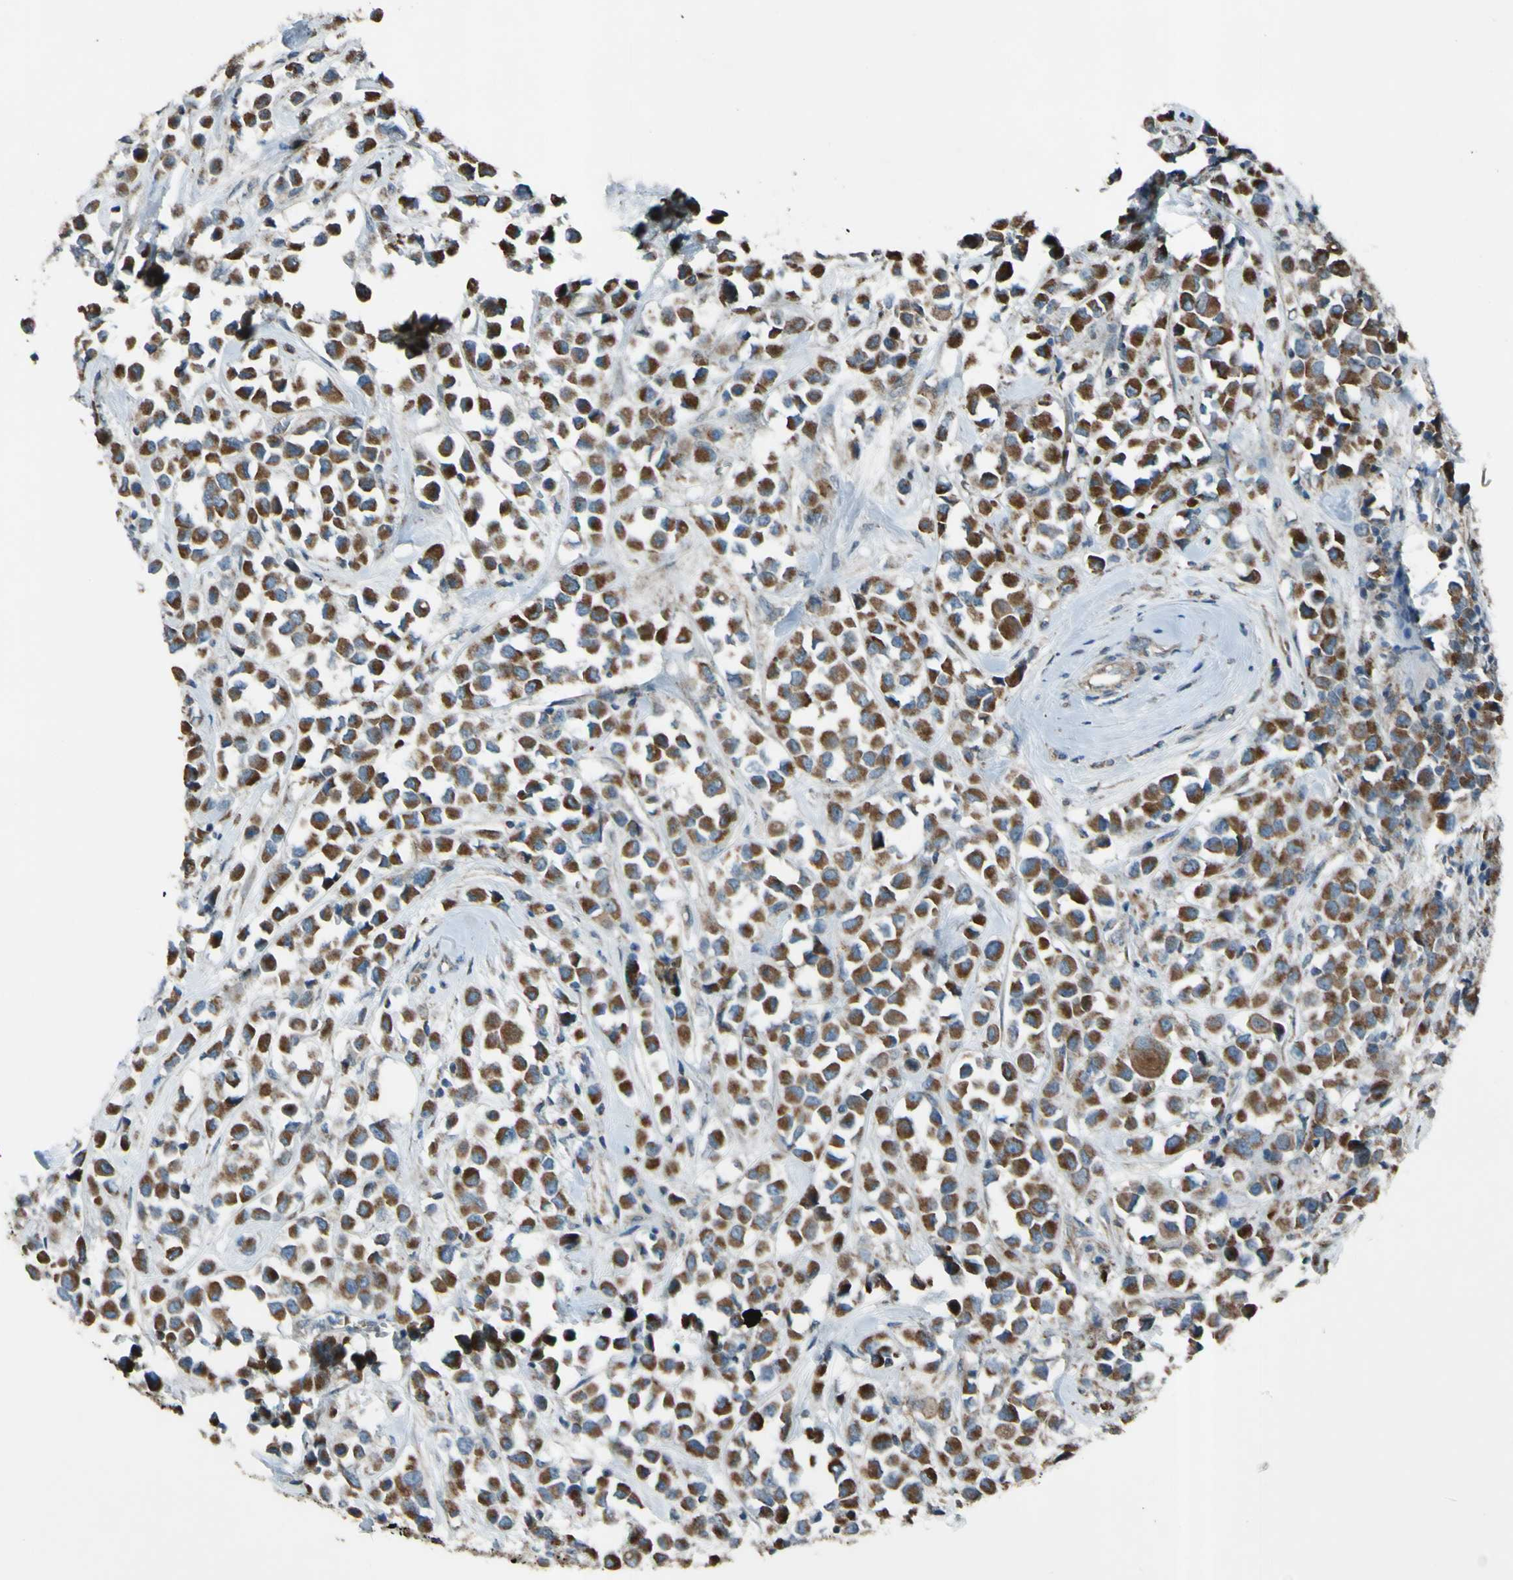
{"staining": {"intensity": "moderate", "quantity": ">75%", "location": "cytoplasmic/membranous"}, "tissue": "breast cancer", "cell_type": "Tumor cells", "image_type": "cancer", "snomed": [{"axis": "morphology", "description": "Duct carcinoma"}, {"axis": "topography", "description": "Breast"}], "caption": "Immunohistochemical staining of human breast cancer reveals medium levels of moderate cytoplasmic/membranous positivity in approximately >75% of tumor cells.", "gene": "ACOT8", "patient": {"sex": "female", "age": 61}}